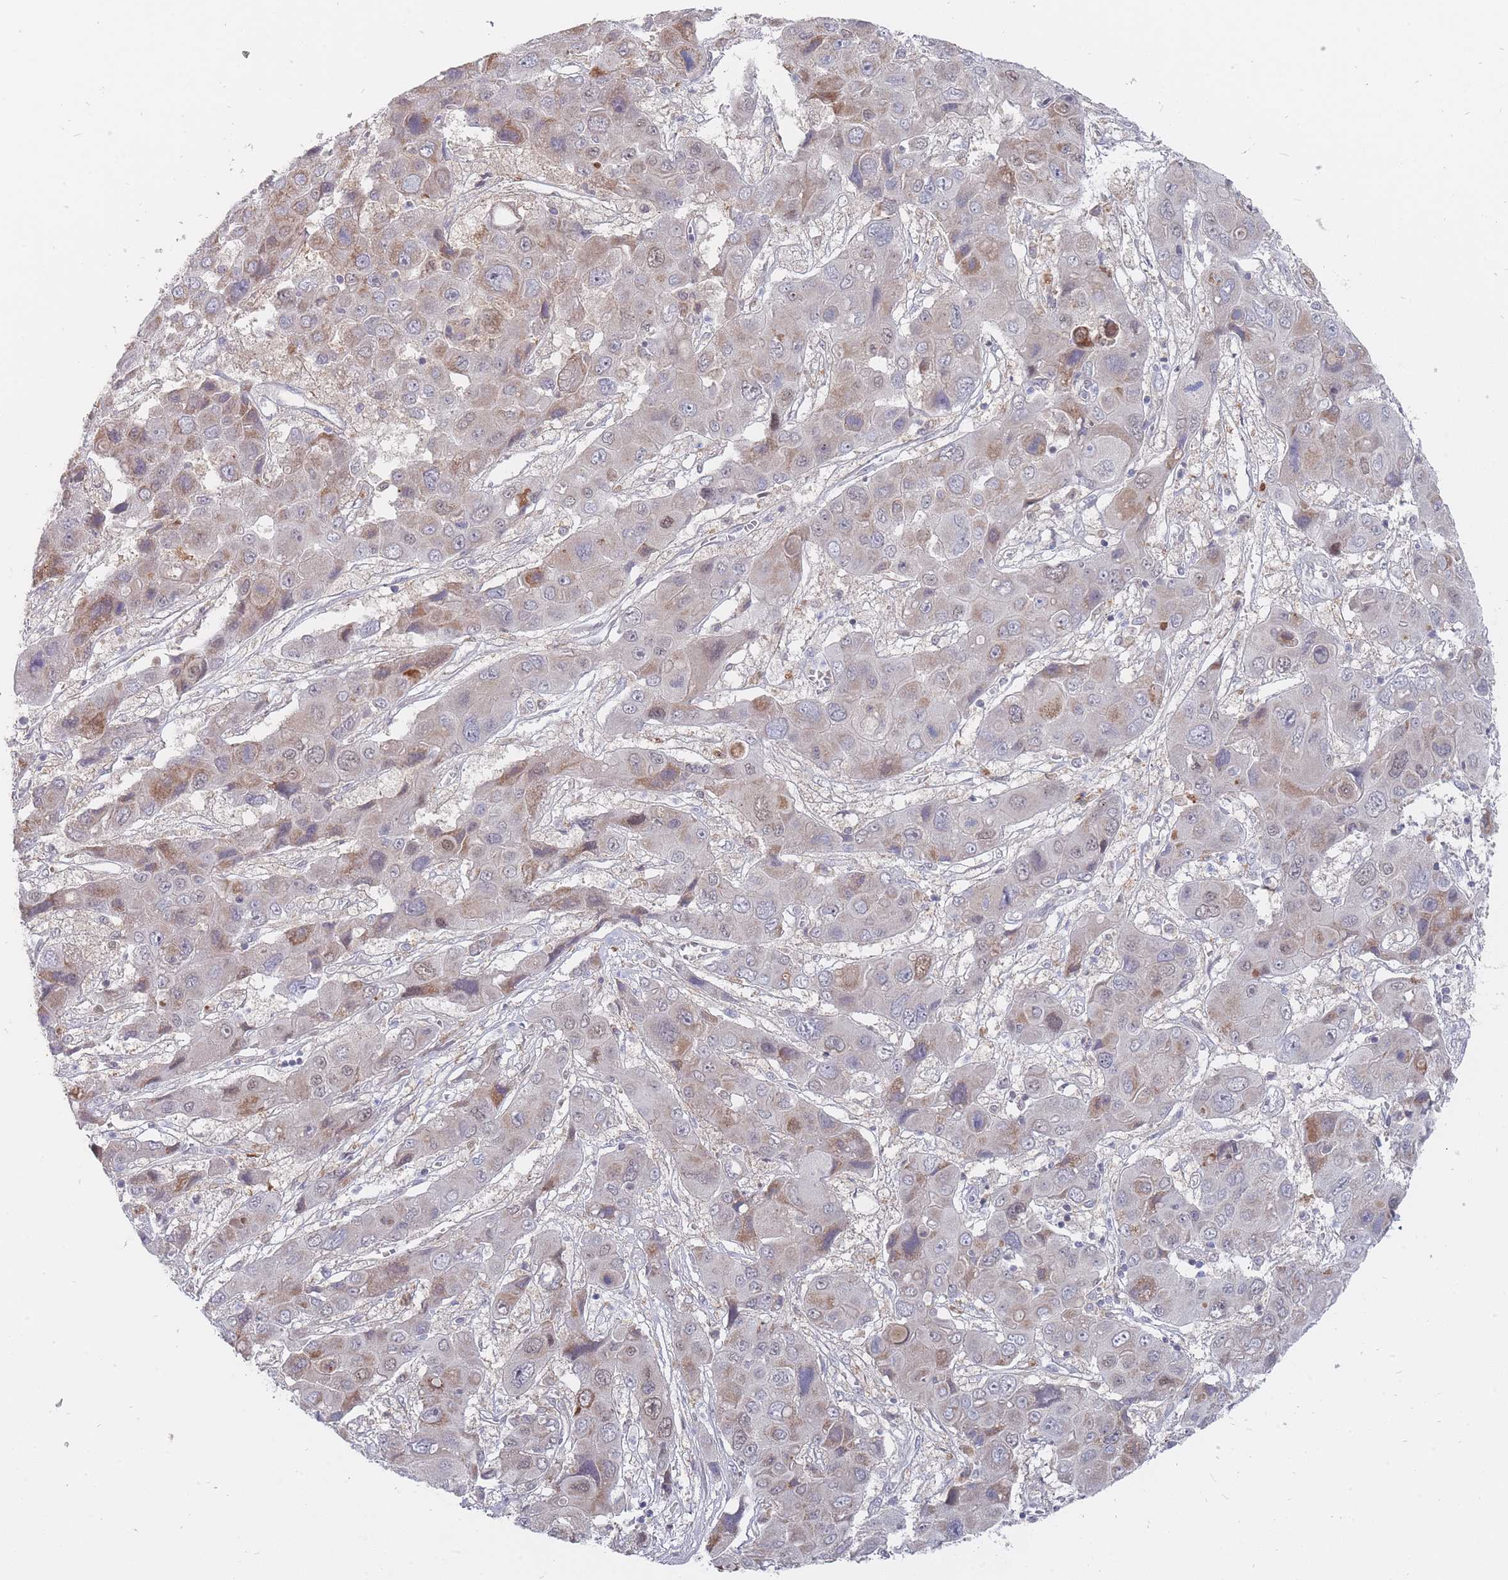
{"staining": {"intensity": "weak", "quantity": "25%-75%", "location": "cytoplasmic/membranous"}, "tissue": "liver cancer", "cell_type": "Tumor cells", "image_type": "cancer", "snomed": [{"axis": "morphology", "description": "Cholangiocarcinoma"}, {"axis": "topography", "description": "Liver"}], "caption": "Brown immunohistochemical staining in human liver cholangiocarcinoma reveals weak cytoplasmic/membranous expression in approximately 25%-75% of tumor cells.", "gene": "GINS1", "patient": {"sex": "male", "age": 67}}